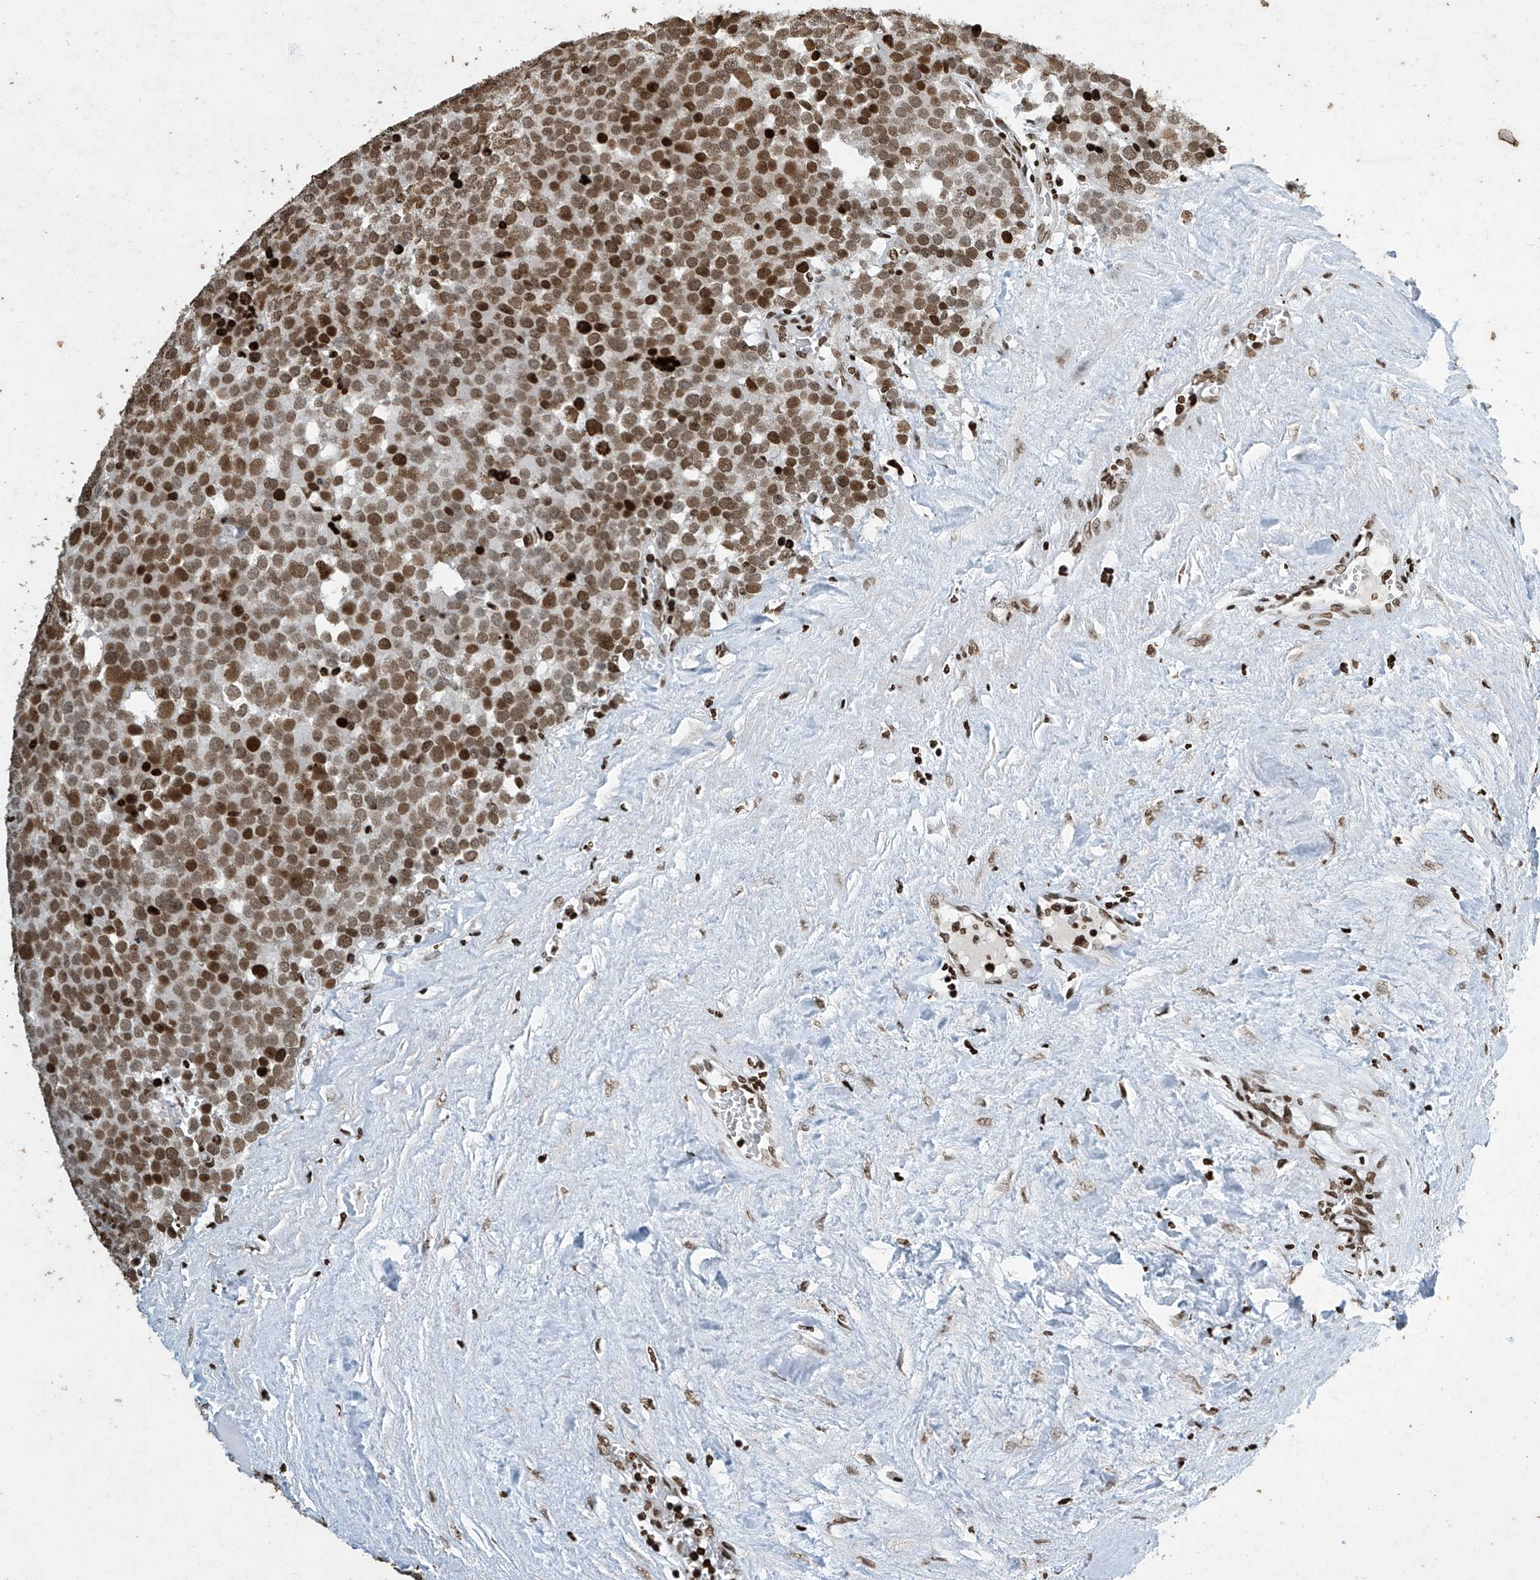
{"staining": {"intensity": "moderate", "quantity": ">75%", "location": "nuclear"}, "tissue": "testis cancer", "cell_type": "Tumor cells", "image_type": "cancer", "snomed": [{"axis": "morphology", "description": "Seminoma, NOS"}, {"axis": "topography", "description": "Testis"}], "caption": "Immunohistochemistry (IHC) image of neoplastic tissue: human testis cancer stained using immunohistochemistry shows medium levels of moderate protein expression localized specifically in the nuclear of tumor cells, appearing as a nuclear brown color.", "gene": "H4C16", "patient": {"sex": "male", "age": 71}}